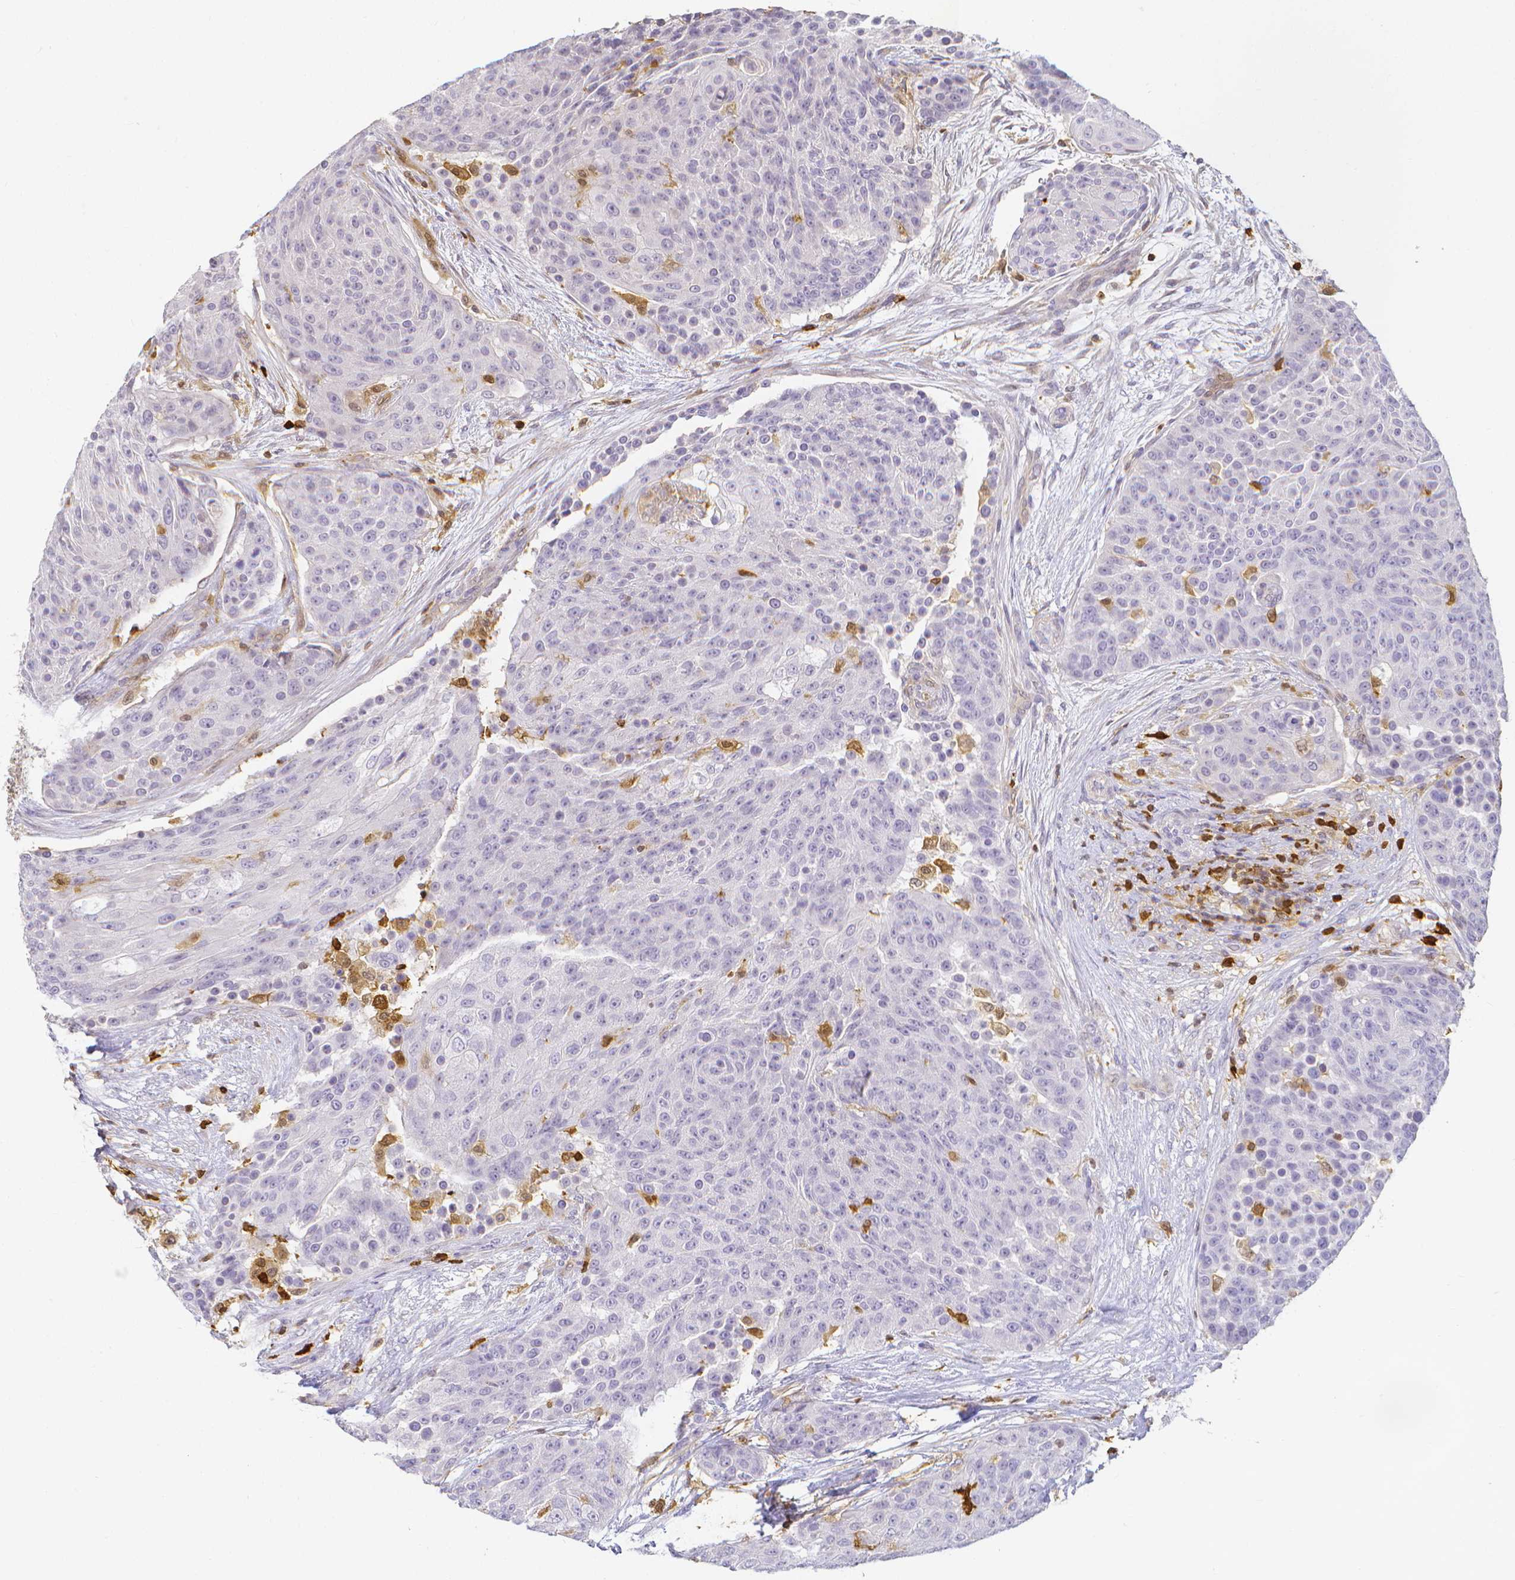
{"staining": {"intensity": "negative", "quantity": "none", "location": "none"}, "tissue": "urothelial cancer", "cell_type": "Tumor cells", "image_type": "cancer", "snomed": [{"axis": "morphology", "description": "Urothelial carcinoma, High grade"}, {"axis": "topography", "description": "Urinary bladder"}], "caption": "Tumor cells are negative for protein expression in human urothelial cancer. Nuclei are stained in blue.", "gene": "COTL1", "patient": {"sex": "female", "age": 63}}